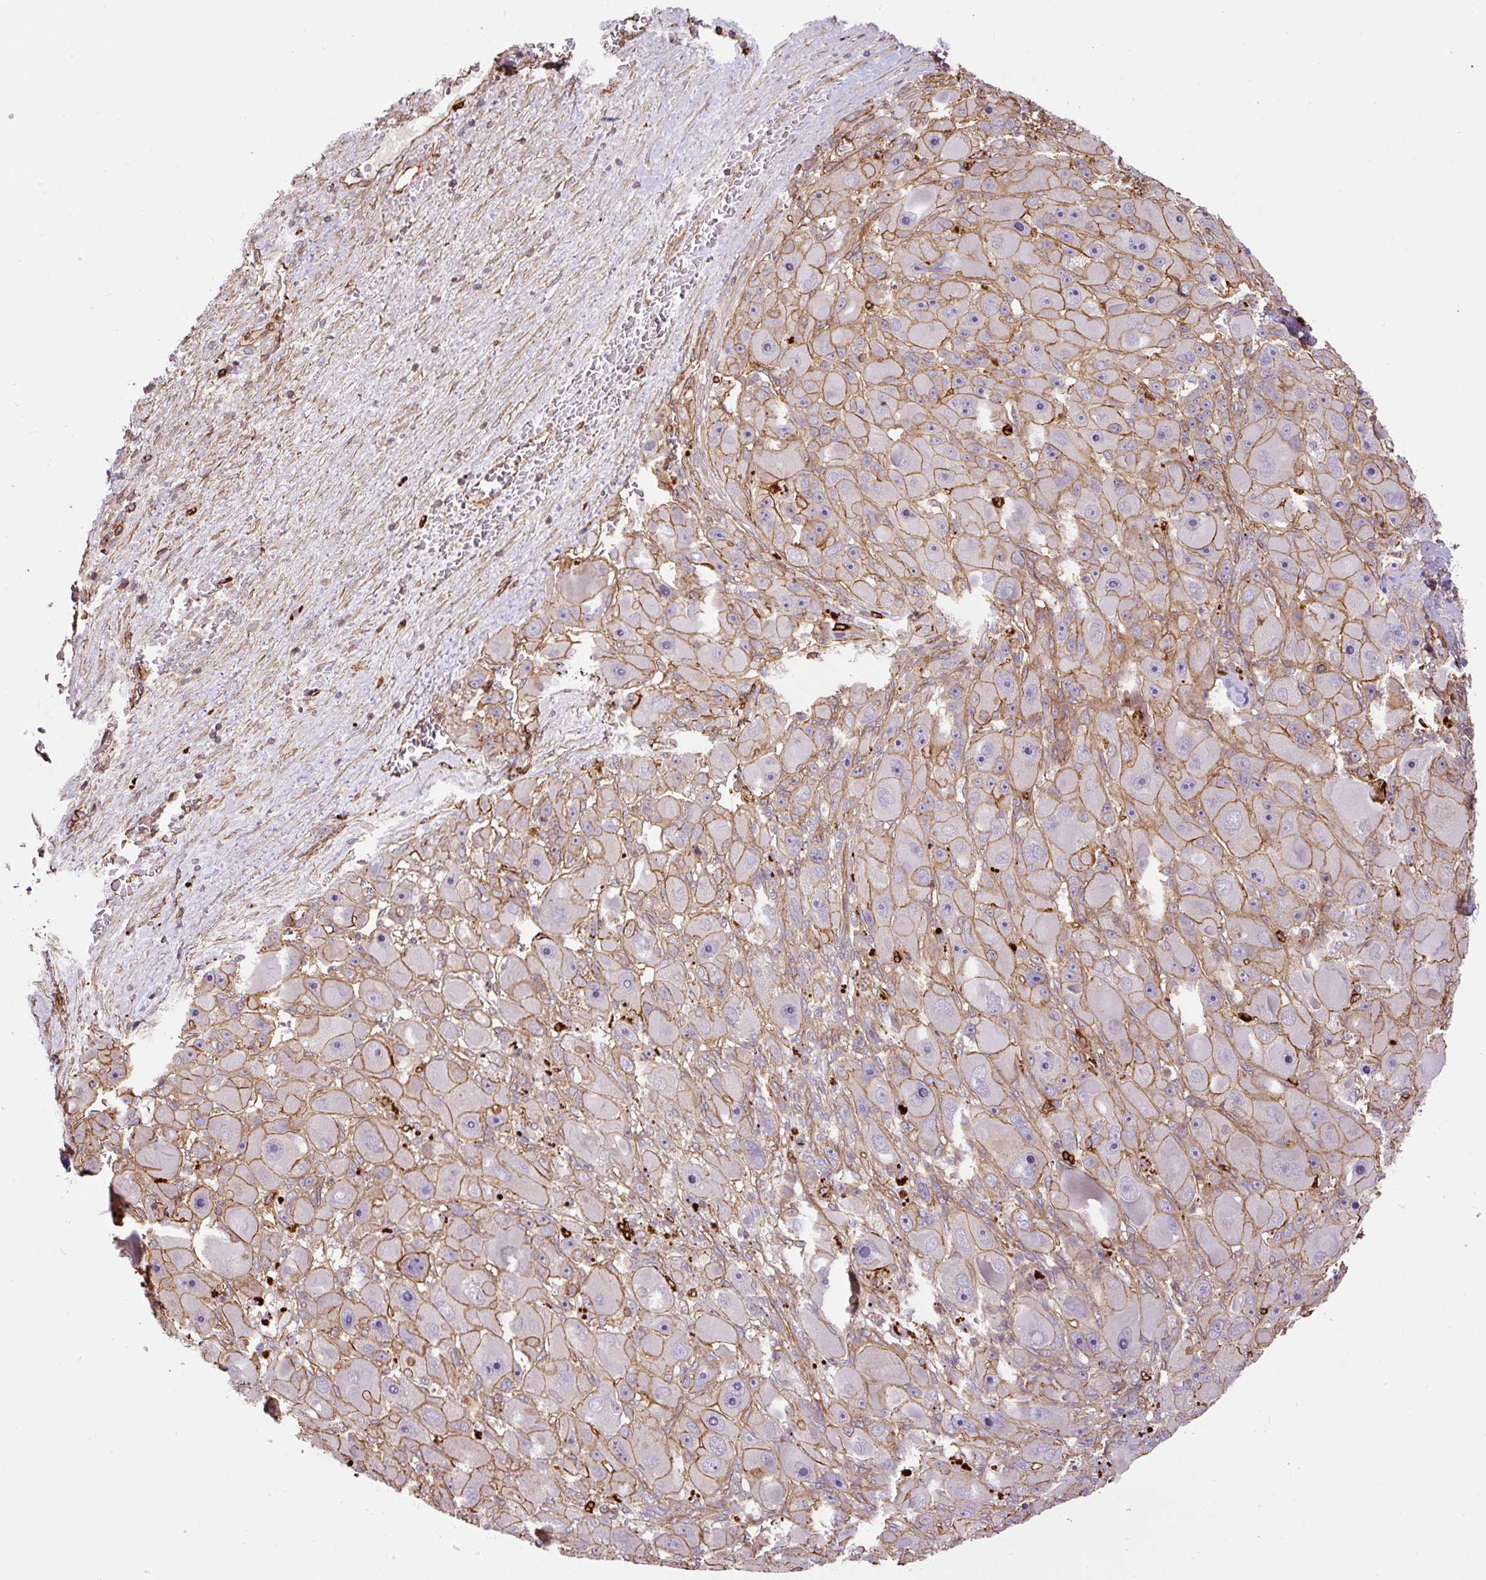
{"staining": {"intensity": "moderate", "quantity": ">75%", "location": "cytoplasmic/membranous"}, "tissue": "liver cancer", "cell_type": "Tumor cells", "image_type": "cancer", "snomed": [{"axis": "morphology", "description": "Carcinoma, Hepatocellular, NOS"}, {"axis": "topography", "description": "Liver"}], "caption": "High-power microscopy captured an IHC photomicrograph of liver cancer, revealing moderate cytoplasmic/membranous expression in approximately >75% of tumor cells. The protein is shown in brown color, while the nuclei are stained blue.", "gene": "B3GALT5", "patient": {"sex": "male", "age": 76}}